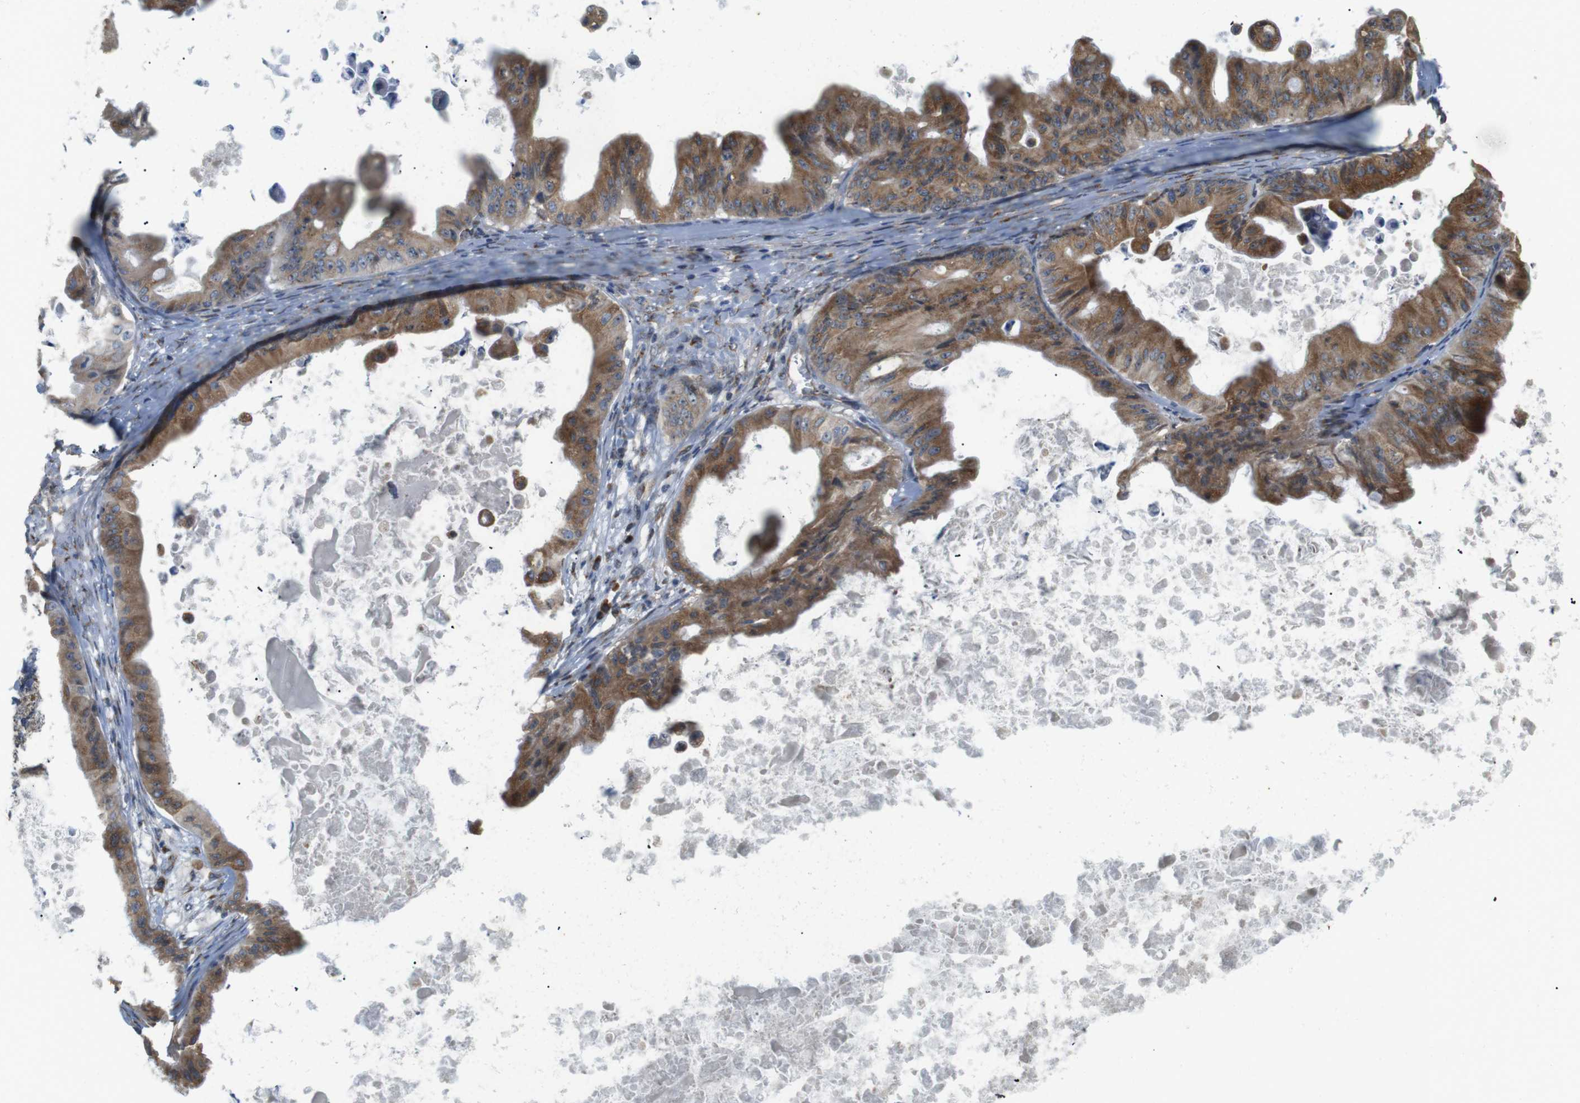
{"staining": {"intensity": "moderate", "quantity": ">75%", "location": "cytoplasmic/membranous"}, "tissue": "ovarian cancer", "cell_type": "Tumor cells", "image_type": "cancer", "snomed": [{"axis": "morphology", "description": "Cystadenocarcinoma, mucinous, NOS"}, {"axis": "topography", "description": "Ovary"}], "caption": "DAB (3,3'-diaminobenzidine) immunohistochemical staining of human ovarian cancer (mucinous cystadenocarcinoma) demonstrates moderate cytoplasmic/membranous protein positivity in approximately >75% of tumor cells. (Stains: DAB (3,3'-diaminobenzidine) in brown, nuclei in blue, Microscopy: brightfield microscopy at high magnification).", "gene": "TMEM143", "patient": {"sex": "female", "age": 37}}